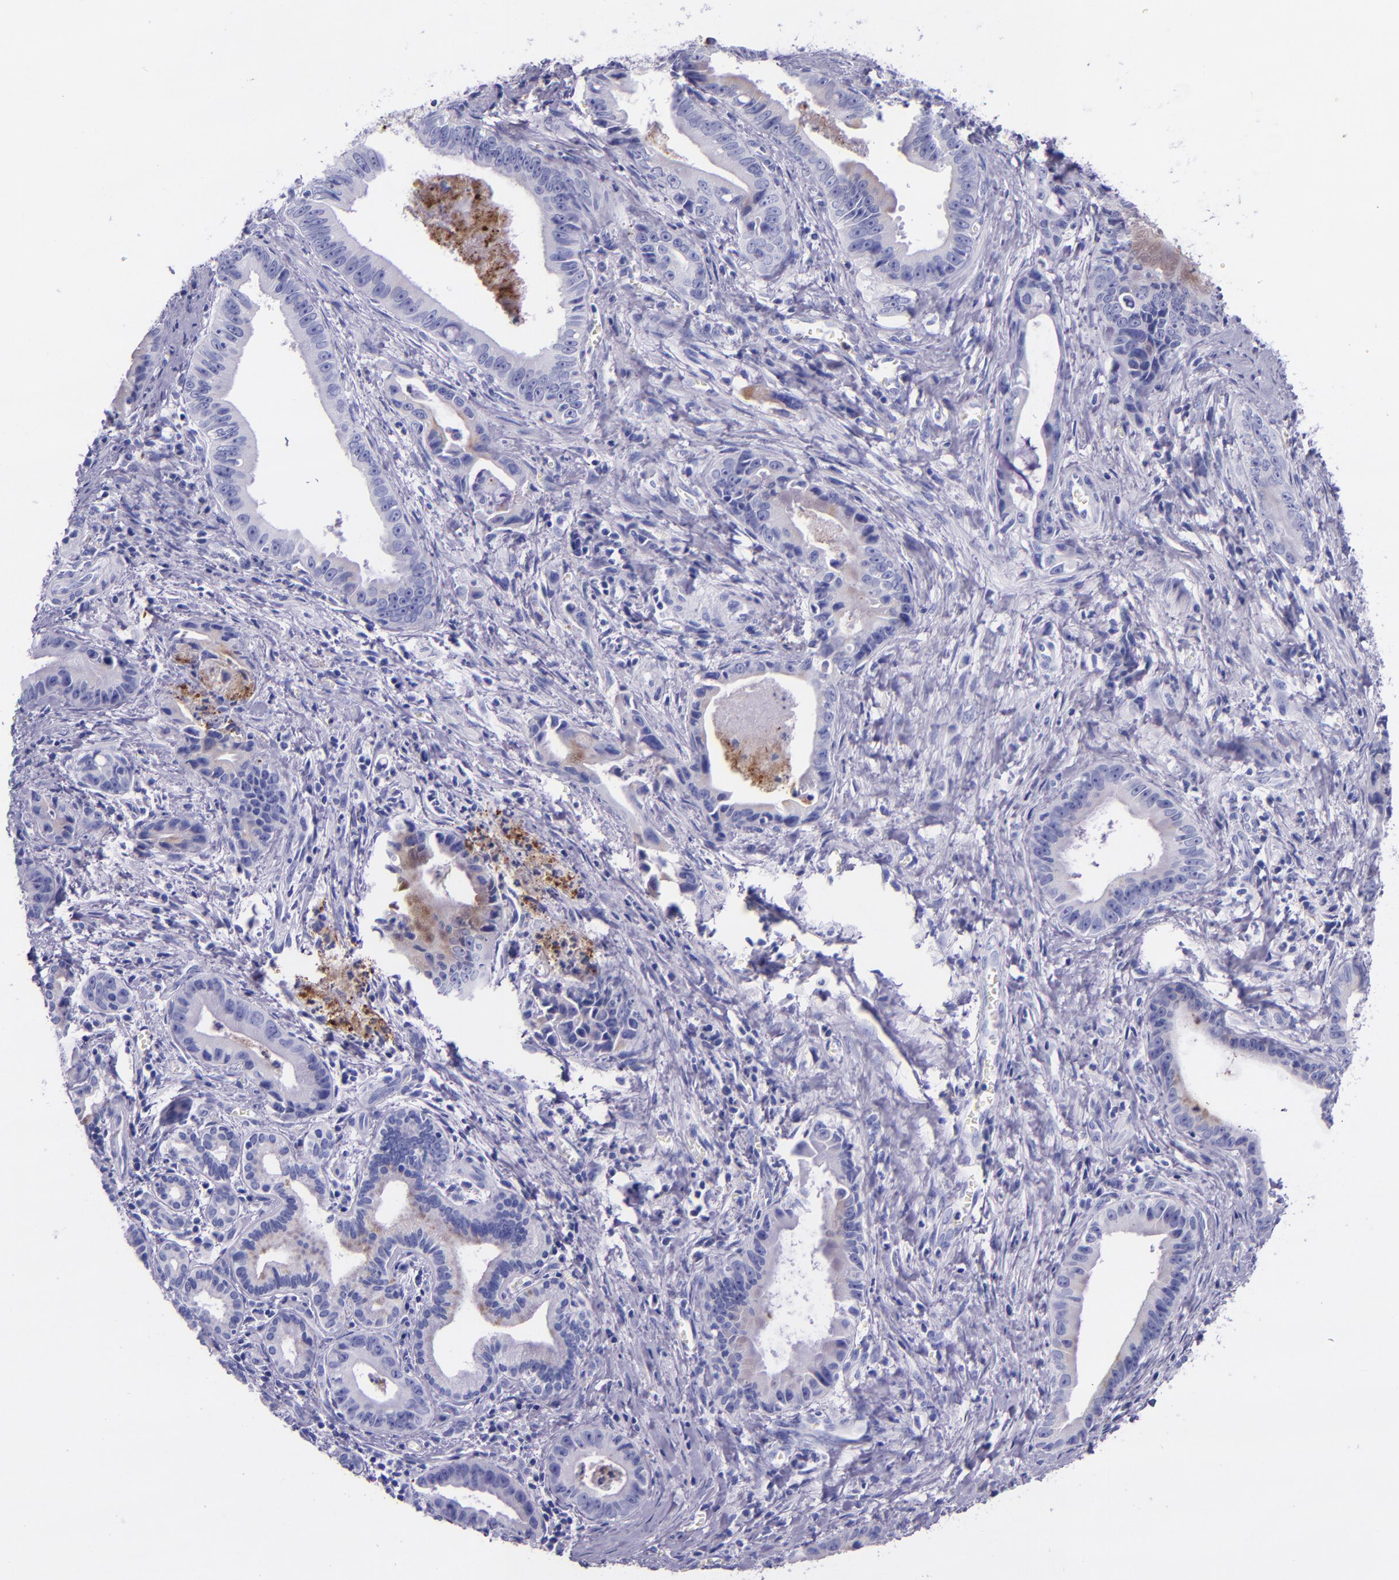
{"staining": {"intensity": "weak", "quantity": "<25%", "location": "cytoplasmic/membranous"}, "tissue": "liver cancer", "cell_type": "Tumor cells", "image_type": "cancer", "snomed": [{"axis": "morphology", "description": "Cholangiocarcinoma"}, {"axis": "topography", "description": "Liver"}], "caption": "Tumor cells show no significant protein positivity in liver cancer (cholangiocarcinoma).", "gene": "SLPI", "patient": {"sex": "female", "age": 55}}